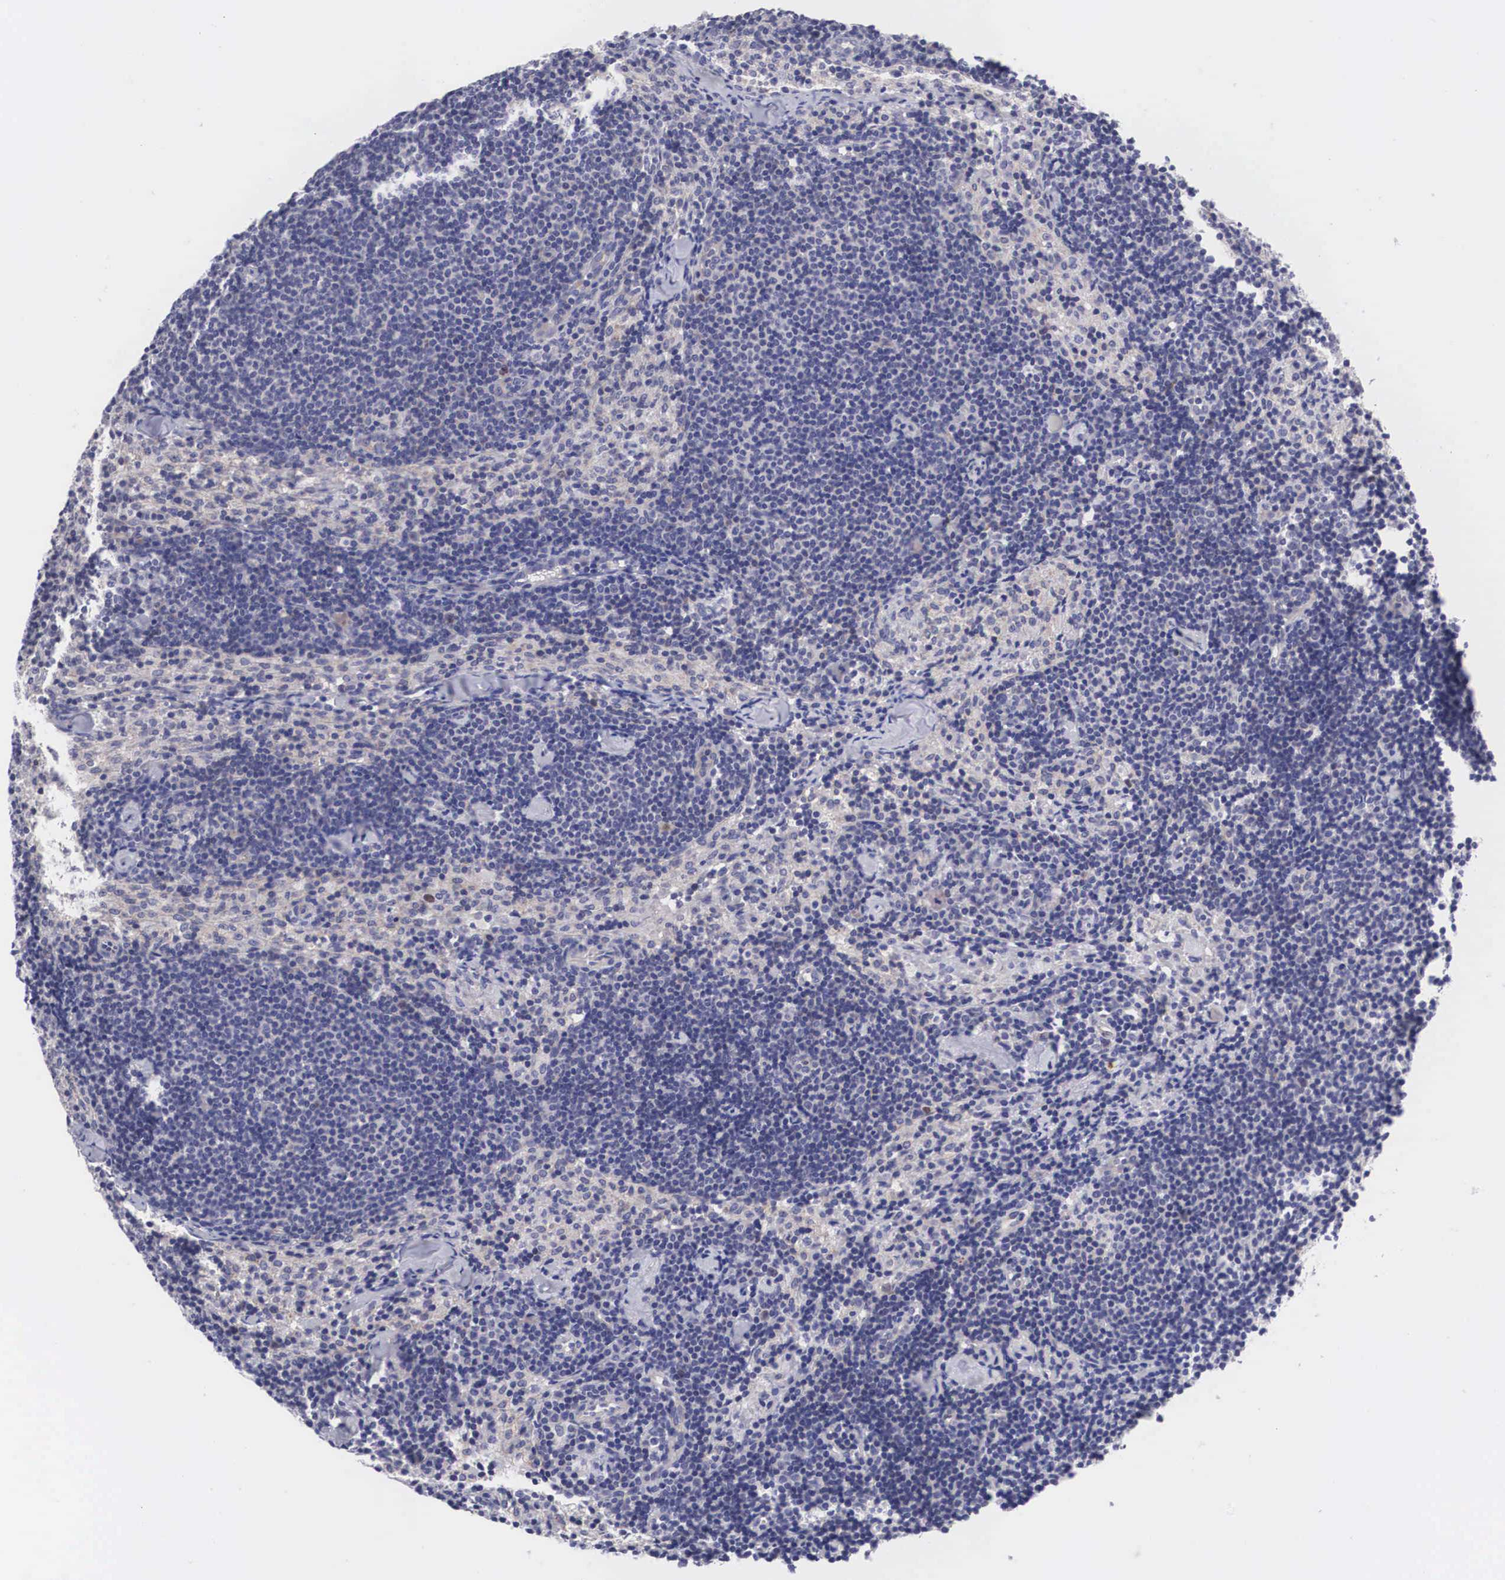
{"staining": {"intensity": "negative", "quantity": "none", "location": "none"}, "tissue": "lymph node", "cell_type": "Germinal center cells", "image_type": "normal", "snomed": [{"axis": "morphology", "description": "Normal tissue, NOS"}, {"axis": "topography", "description": "Lymph node"}], "caption": "Histopathology image shows no significant protein expression in germinal center cells of normal lymph node. The staining is performed using DAB brown chromogen with nuclei counter-stained in using hematoxylin.", "gene": "MAST4", "patient": {"sex": "female", "age": 35}}